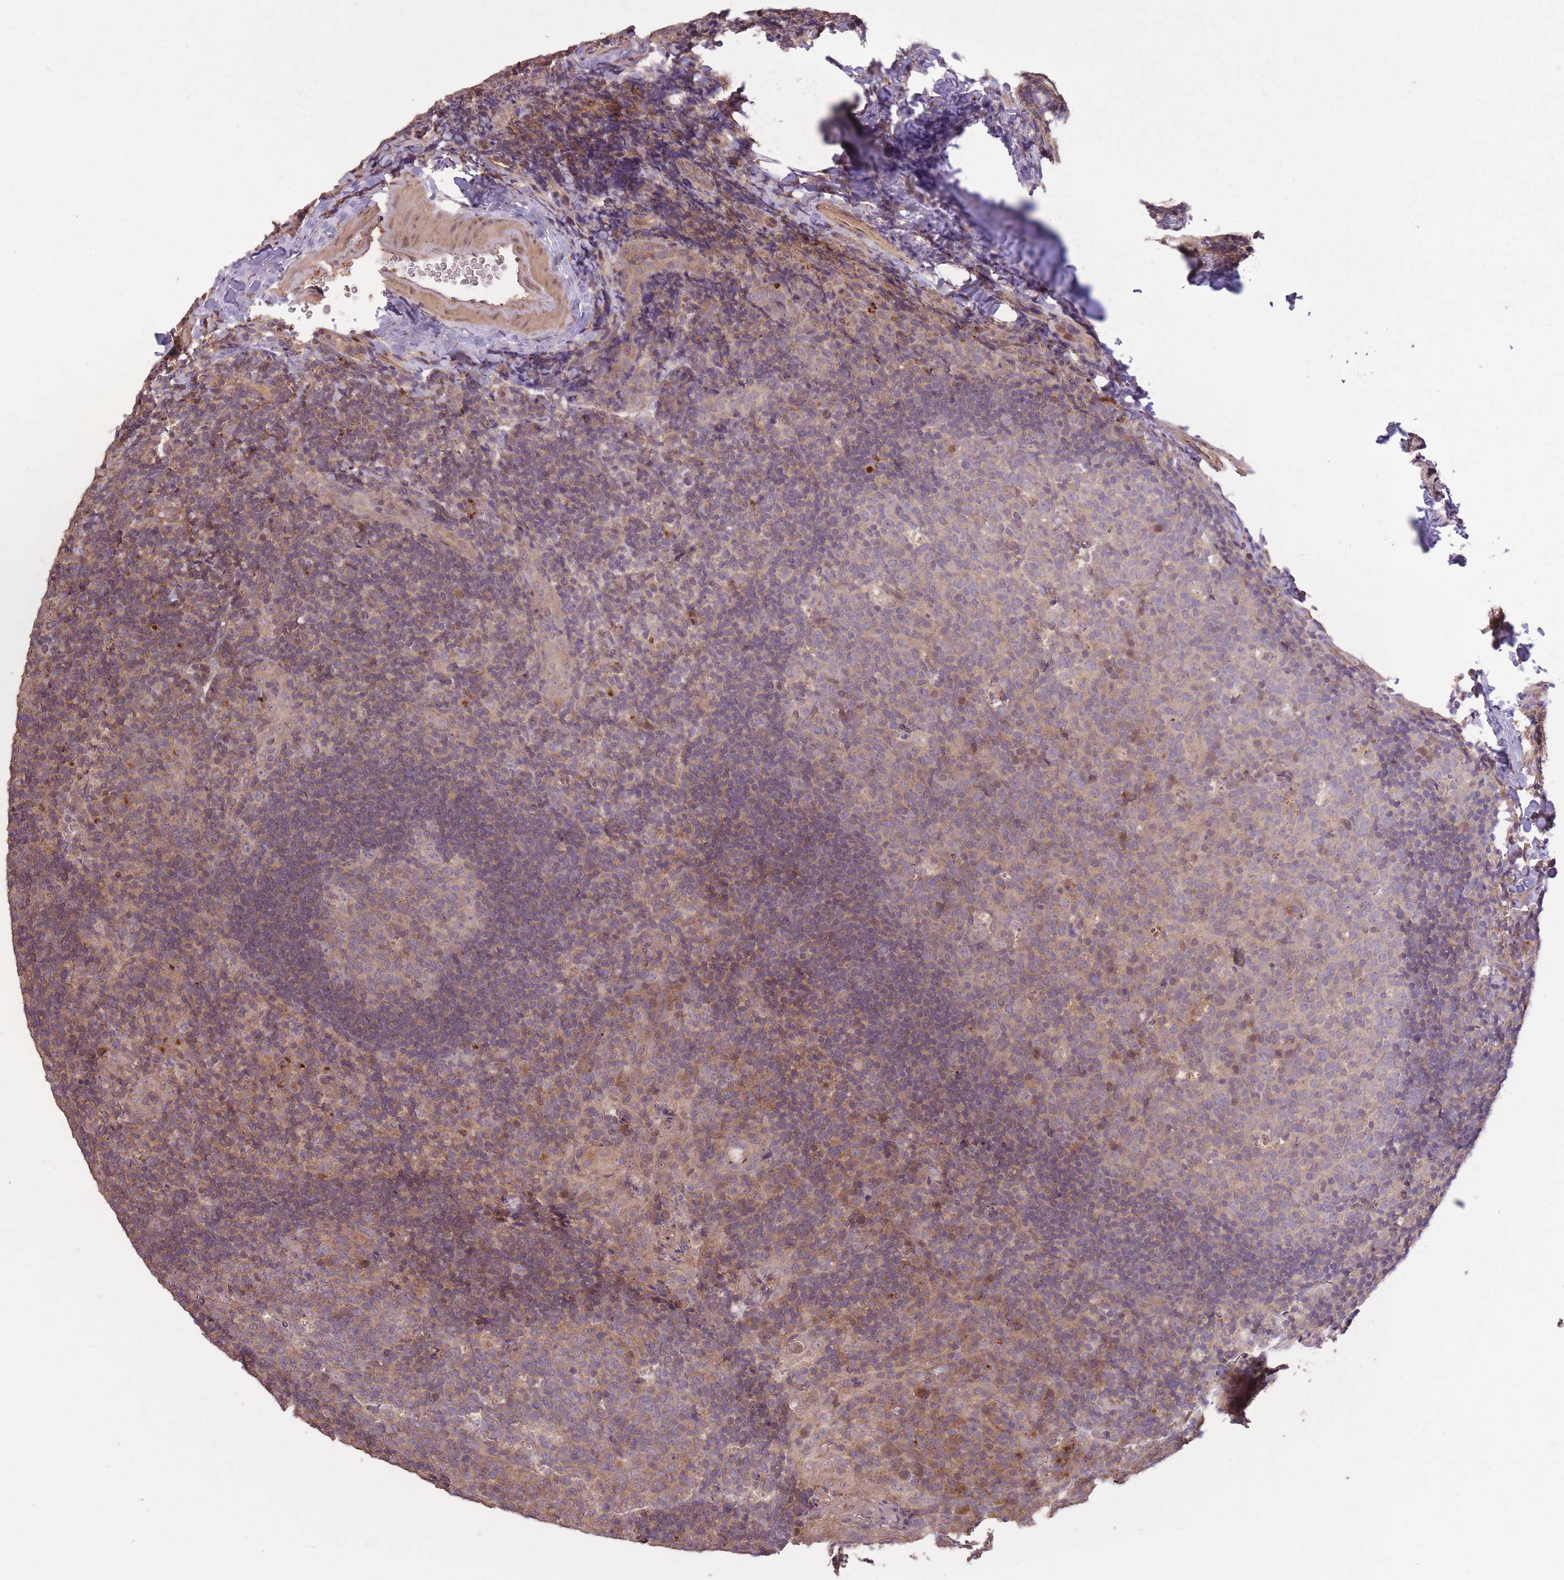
{"staining": {"intensity": "moderate", "quantity": "25%-75%", "location": "cytoplasmic/membranous"}, "tissue": "tonsil", "cell_type": "Germinal center cells", "image_type": "normal", "snomed": [{"axis": "morphology", "description": "Normal tissue, NOS"}, {"axis": "topography", "description": "Tonsil"}], "caption": "High-magnification brightfield microscopy of normal tonsil stained with DAB (3,3'-diaminobenzidine) (brown) and counterstained with hematoxylin (blue). germinal center cells exhibit moderate cytoplasmic/membranous positivity is identified in about25%-75% of cells.", "gene": "POLR3F", "patient": {"sex": "male", "age": 17}}